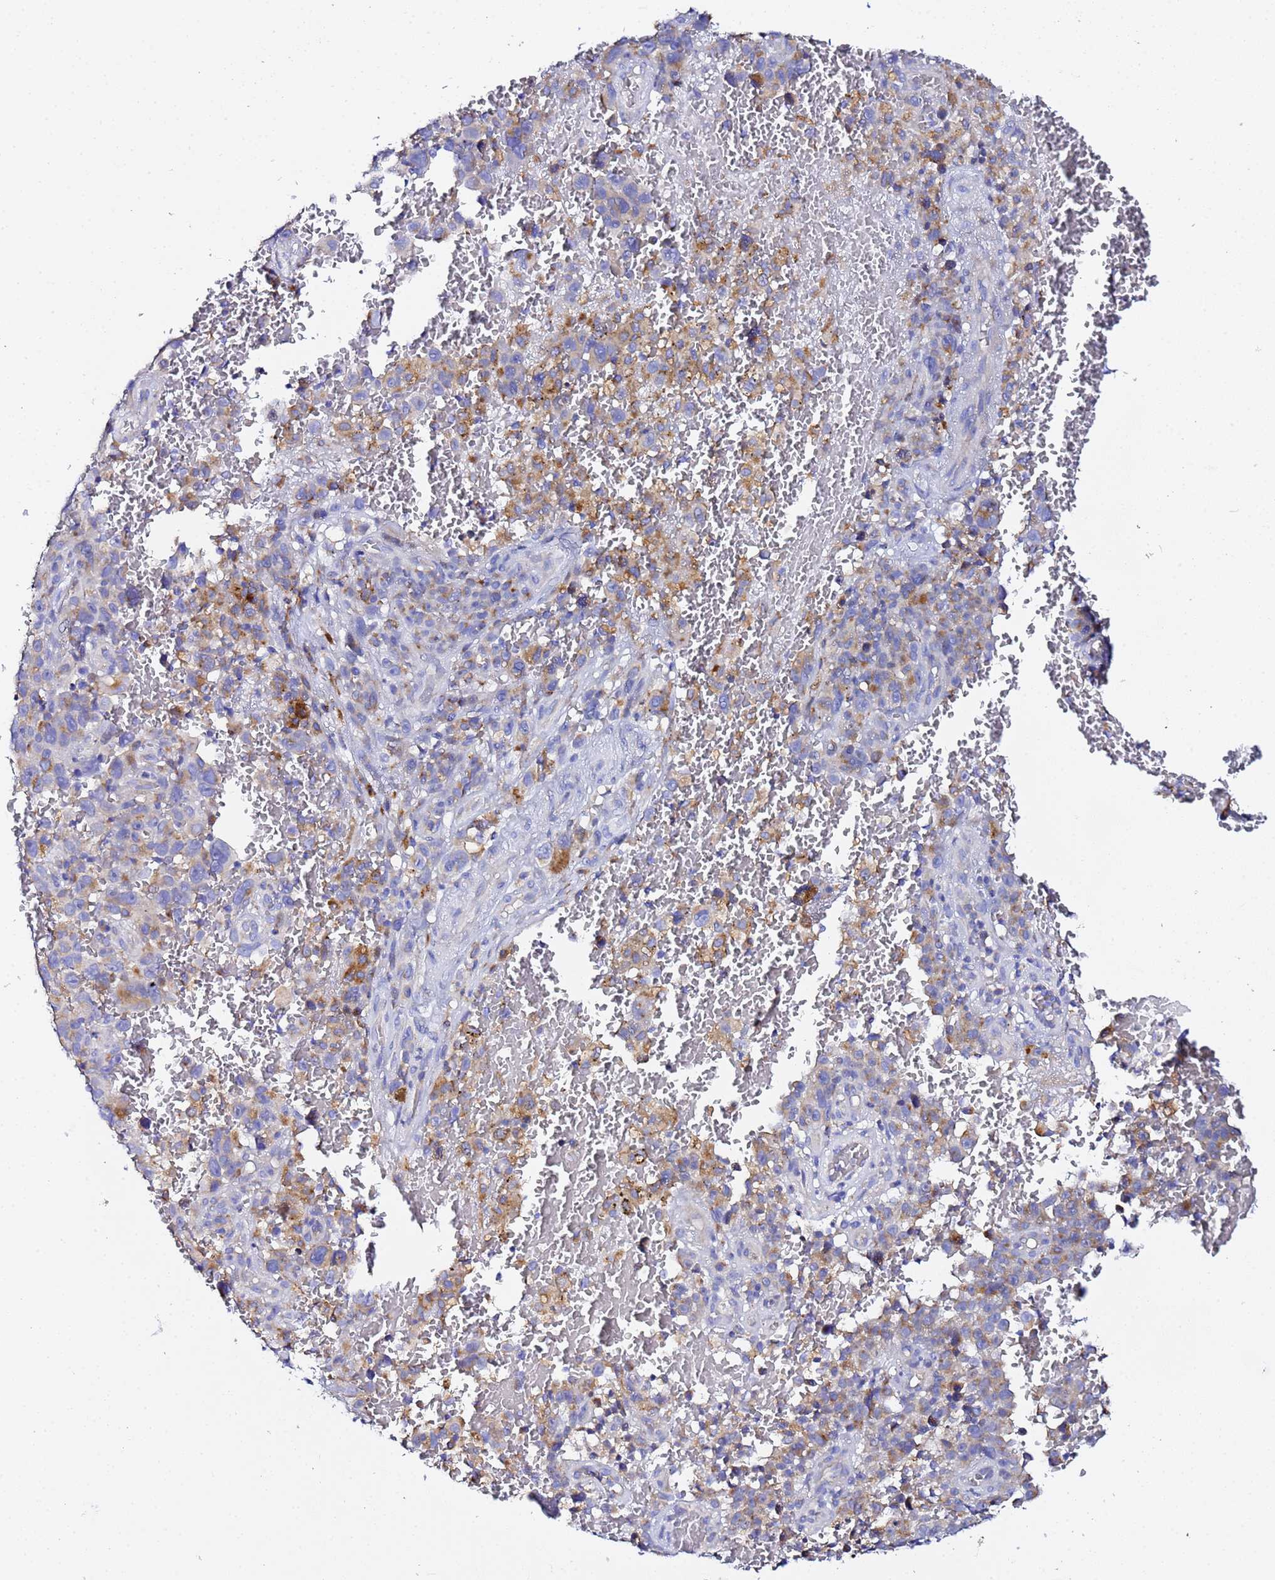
{"staining": {"intensity": "moderate", "quantity": "25%-75%", "location": "cytoplasmic/membranous"}, "tissue": "melanoma", "cell_type": "Tumor cells", "image_type": "cancer", "snomed": [{"axis": "morphology", "description": "Malignant melanoma, NOS"}, {"axis": "topography", "description": "Skin"}], "caption": "Human malignant melanoma stained with a brown dye shows moderate cytoplasmic/membranous positive expression in approximately 25%-75% of tumor cells.", "gene": "VTI1B", "patient": {"sex": "female", "age": 82}}